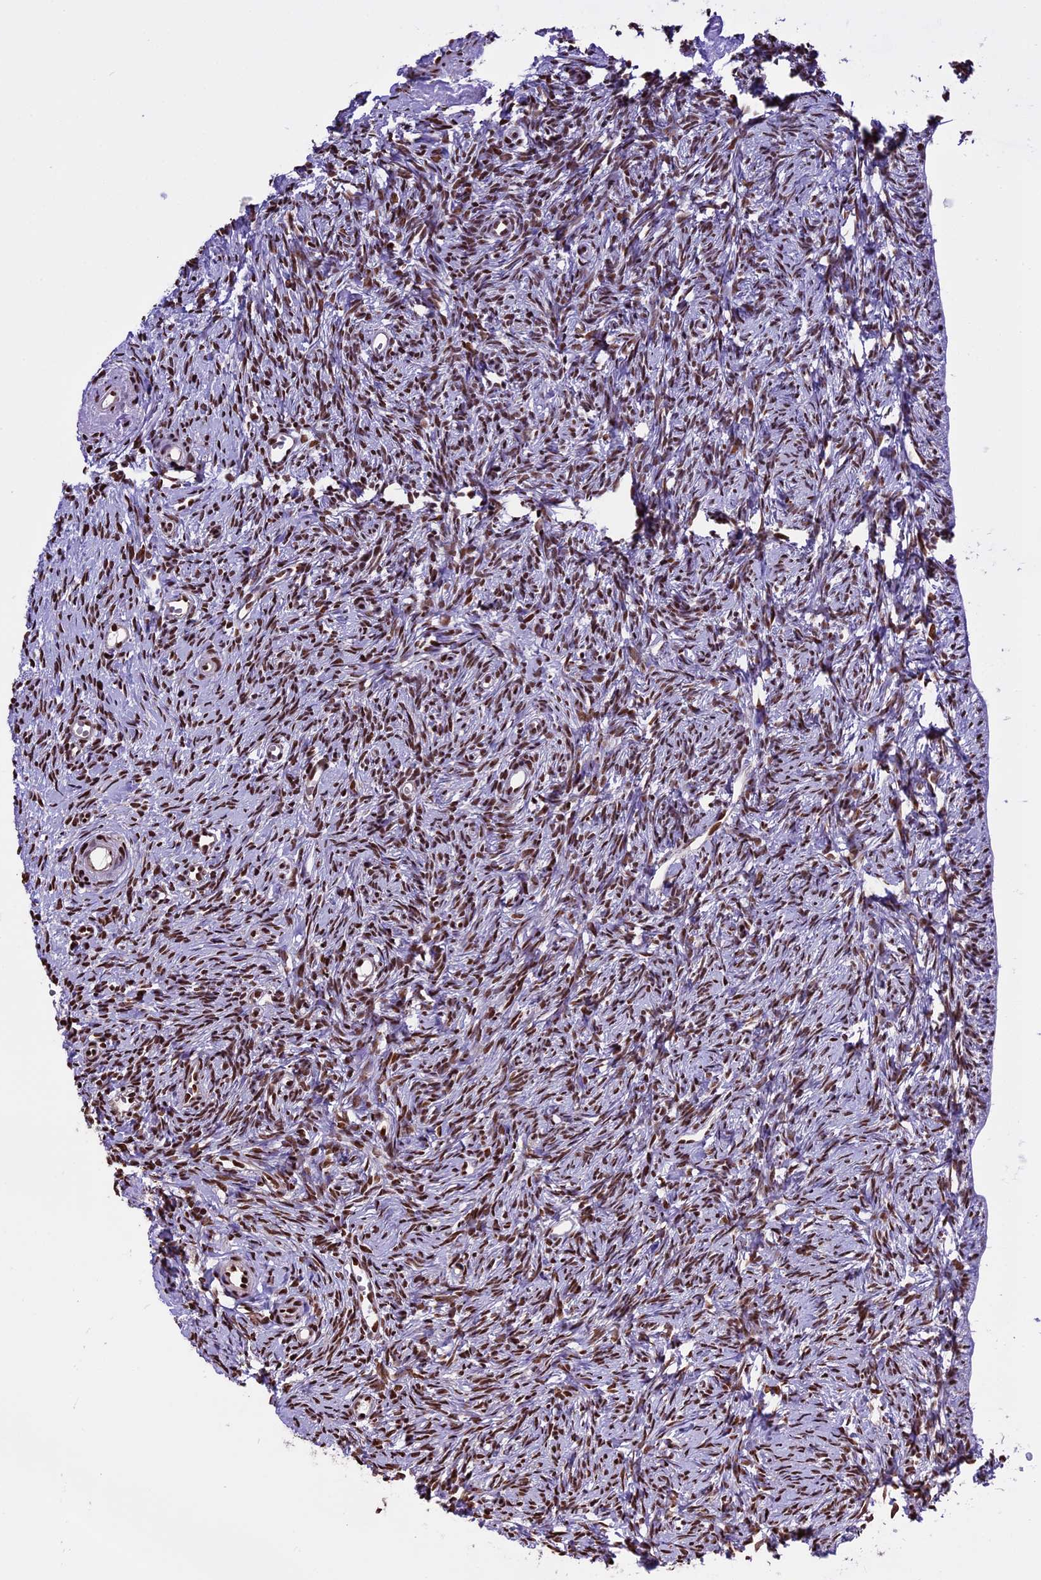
{"staining": {"intensity": "moderate", "quantity": ">75%", "location": "nuclear"}, "tissue": "ovary", "cell_type": "Follicle cells", "image_type": "normal", "snomed": [{"axis": "morphology", "description": "Normal tissue, NOS"}, {"axis": "topography", "description": "Ovary"}], "caption": "Approximately >75% of follicle cells in normal human ovary reveal moderate nuclear protein staining as visualized by brown immunohistochemical staining.", "gene": "POLR3E", "patient": {"sex": "female", "age": 51}}